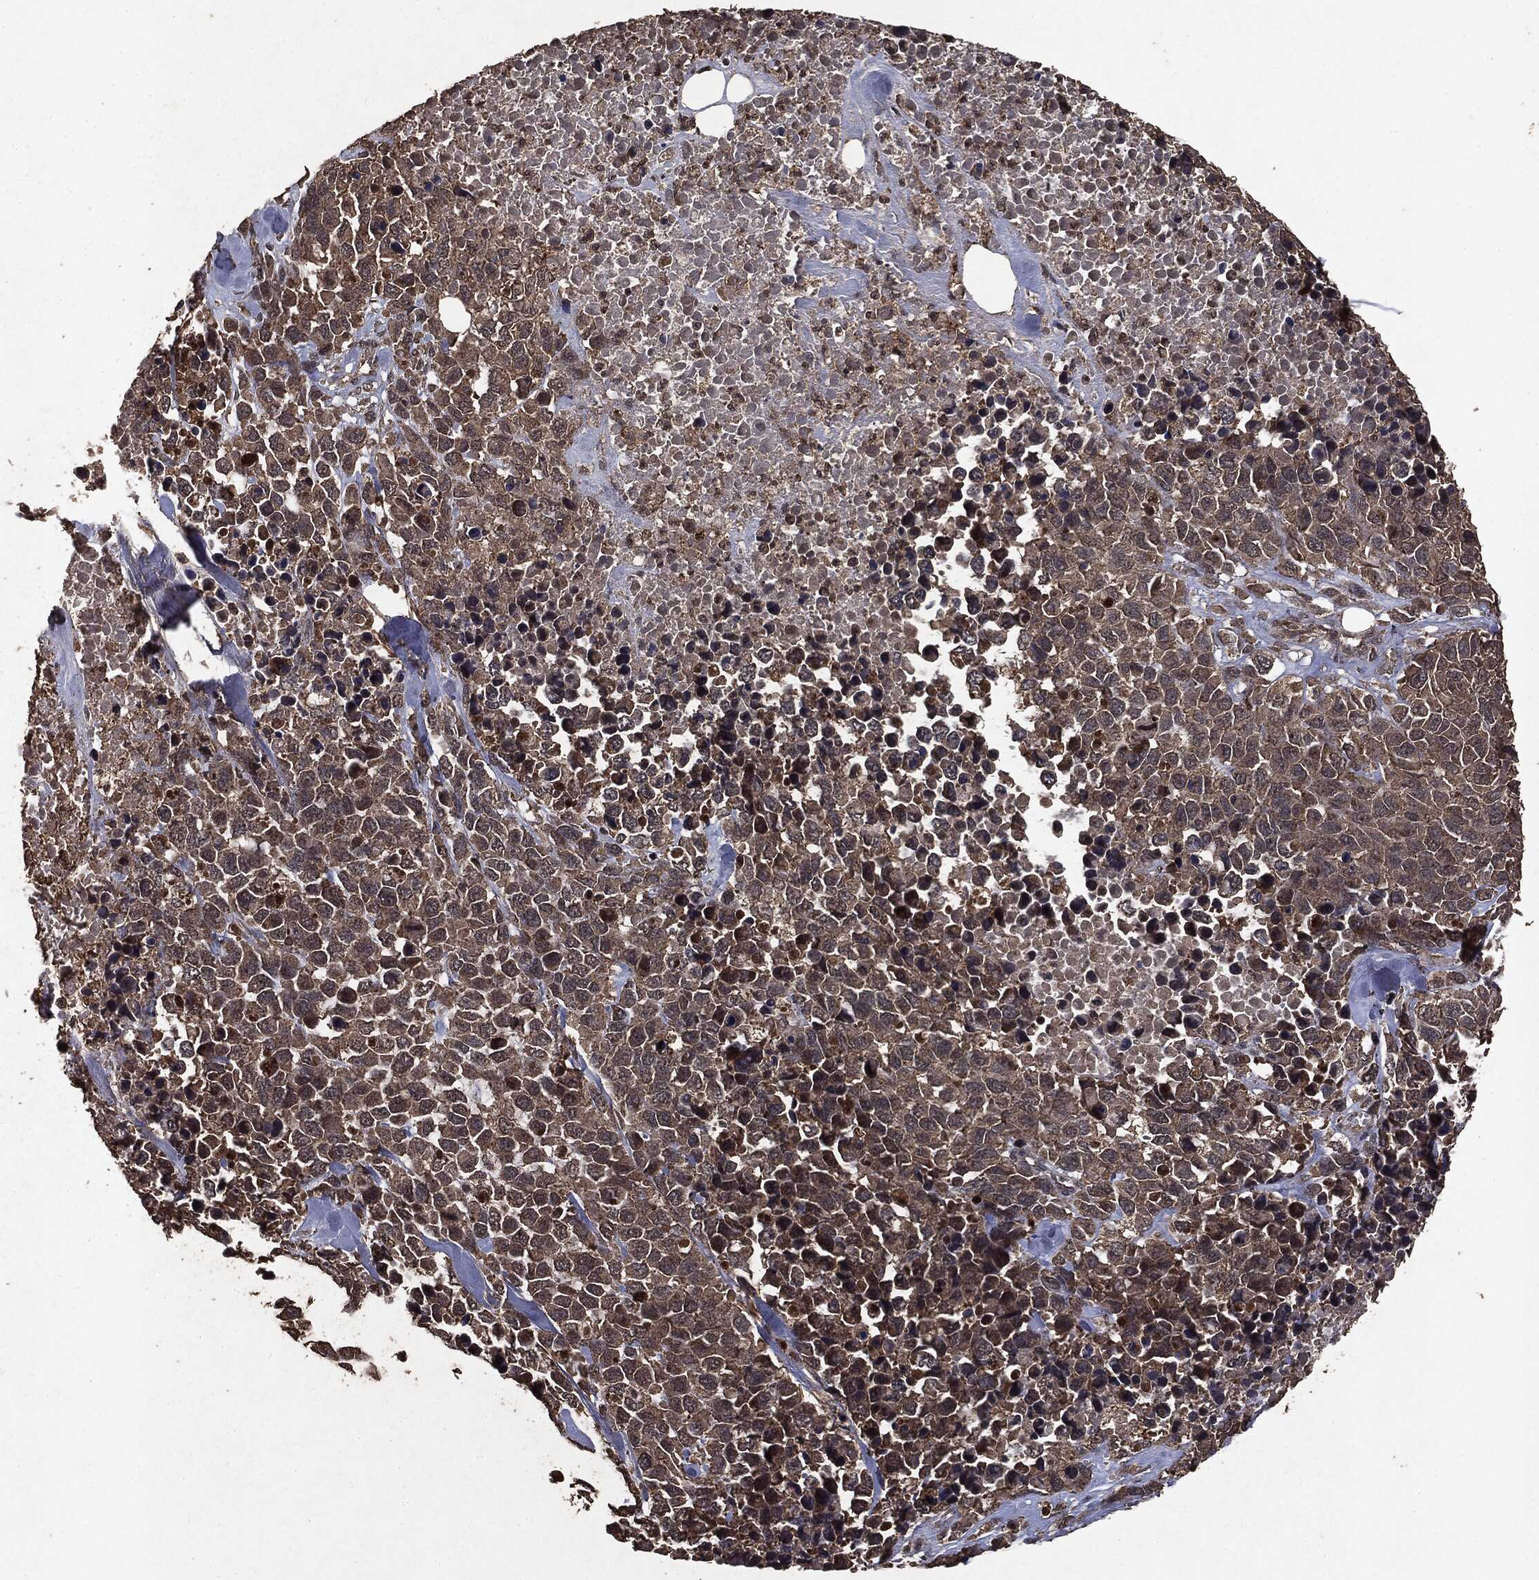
{"staining": {"intensity": "weak", "quantity": "25%-75%", "location": "cytoplasmic/membranous"}, "tissue": "melanoma", "cell_type": "Tumor cells", "image_type": "cancer", "snomed": [{"axis": "morphology", "description": "Malignant melanoma, Metastatic site"}, {"axis": "topography", "description": "Skin"}], "caption": "About 25%-75% of tumor cells in human malignant melanoma (metastatic site) reveal weak cytoplasmic/membranous protein expression as visualized by brown immunohistochemical staining.", "gene": "NME1", "patient": {"sex": "male", "age": 84}}